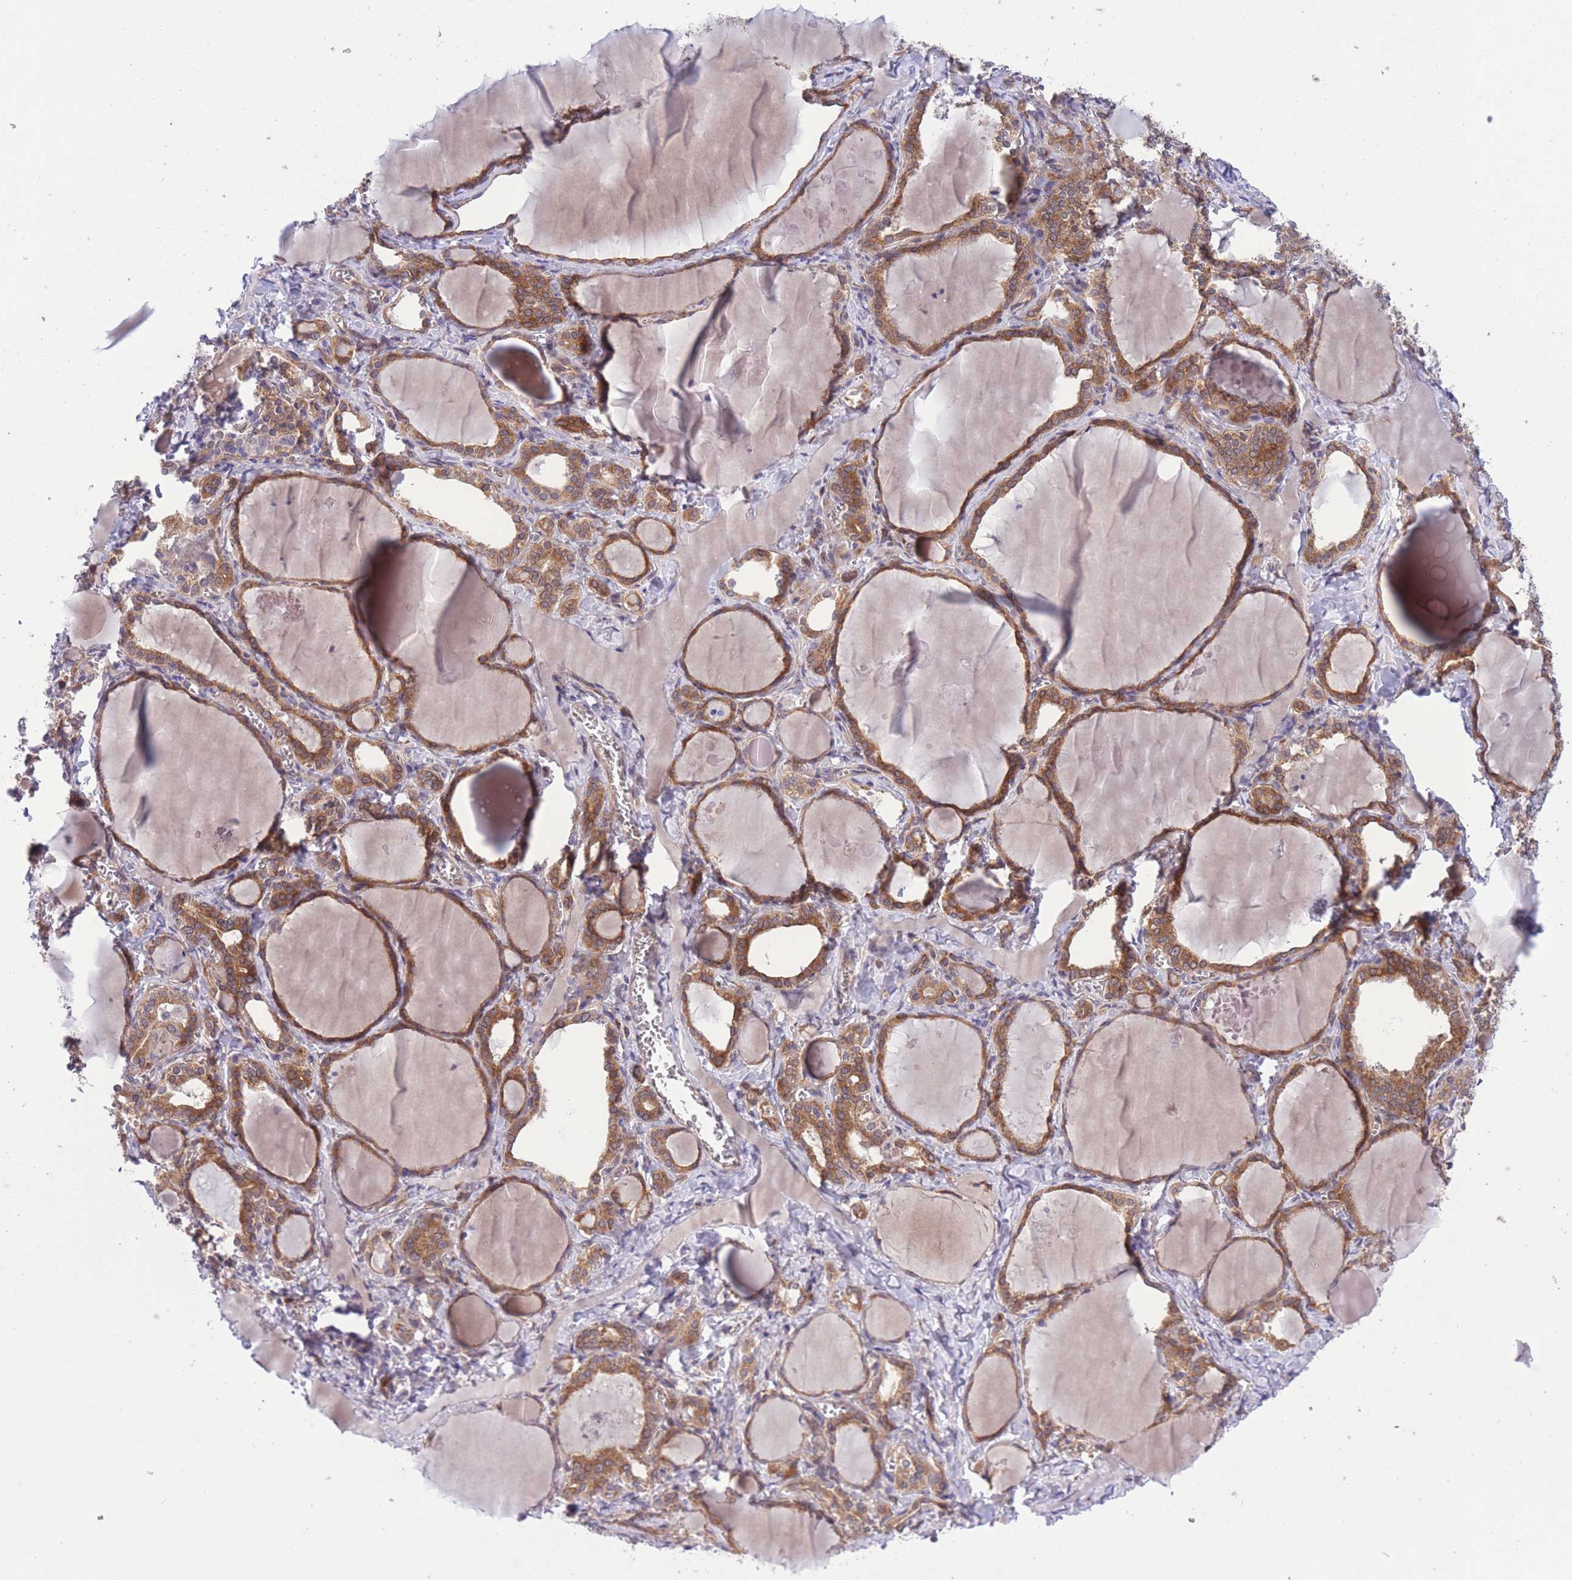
{"staining": {"intensity": "moderate", "quantity": ">75%", "location": "cytoplasmic/membranous"}, "tissue": "thyroid gland", "cell_type": "Glandular cells", "image_type": "normal", "snomed": [{"axis": "morphology", "description": "Normal tissue, NOS"}, {"axis": "topography", "description": "Thyroid gland"}], "caption": "This is an image of immunohistochemistry (IHC) staining of unremarkable thyroid gland, which shows moderate expression in the cytoplasmic/membranous of glandular cells.", "gene": "WWOX", "patient": {"sex": "female", "age": 42}}